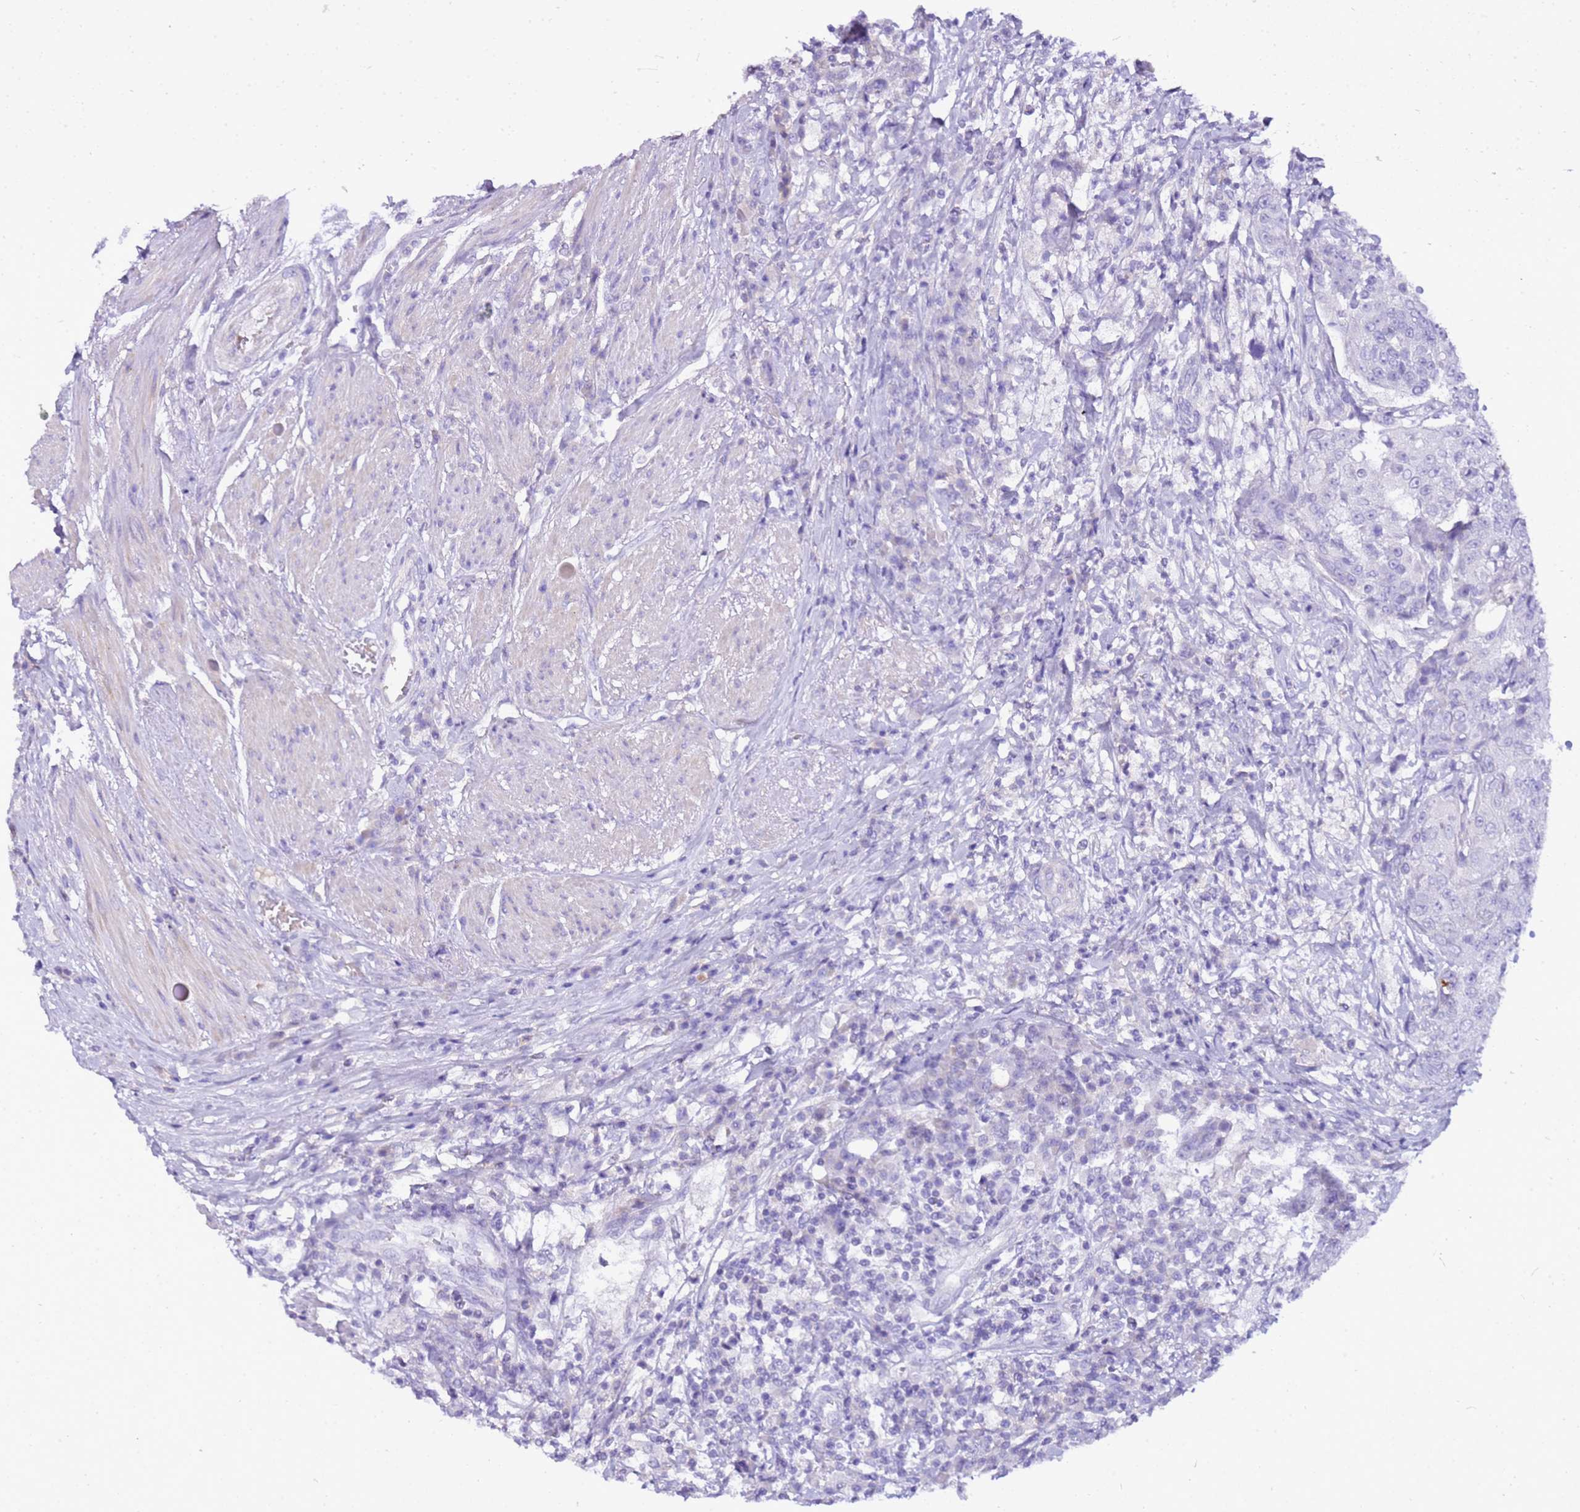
{"staining": {"intensity": "negative", "quantity": "none", "location": "none"}, "tissue": "urothelial cancer", "cell_type": "Tumor cells", "image_type": "cancer", "snomed": [{"axis": "morphology", "description": "Urothelial carcinoma, High grade"}, {"axis": "topography", "description": "Urinary bladder"}], "caption": "Protein analysis of urothelial cancer demonstrates no significant expression in tumor cells.", "gene": "DCDC2B", "patient": {"sex": "female", "age": 63}}